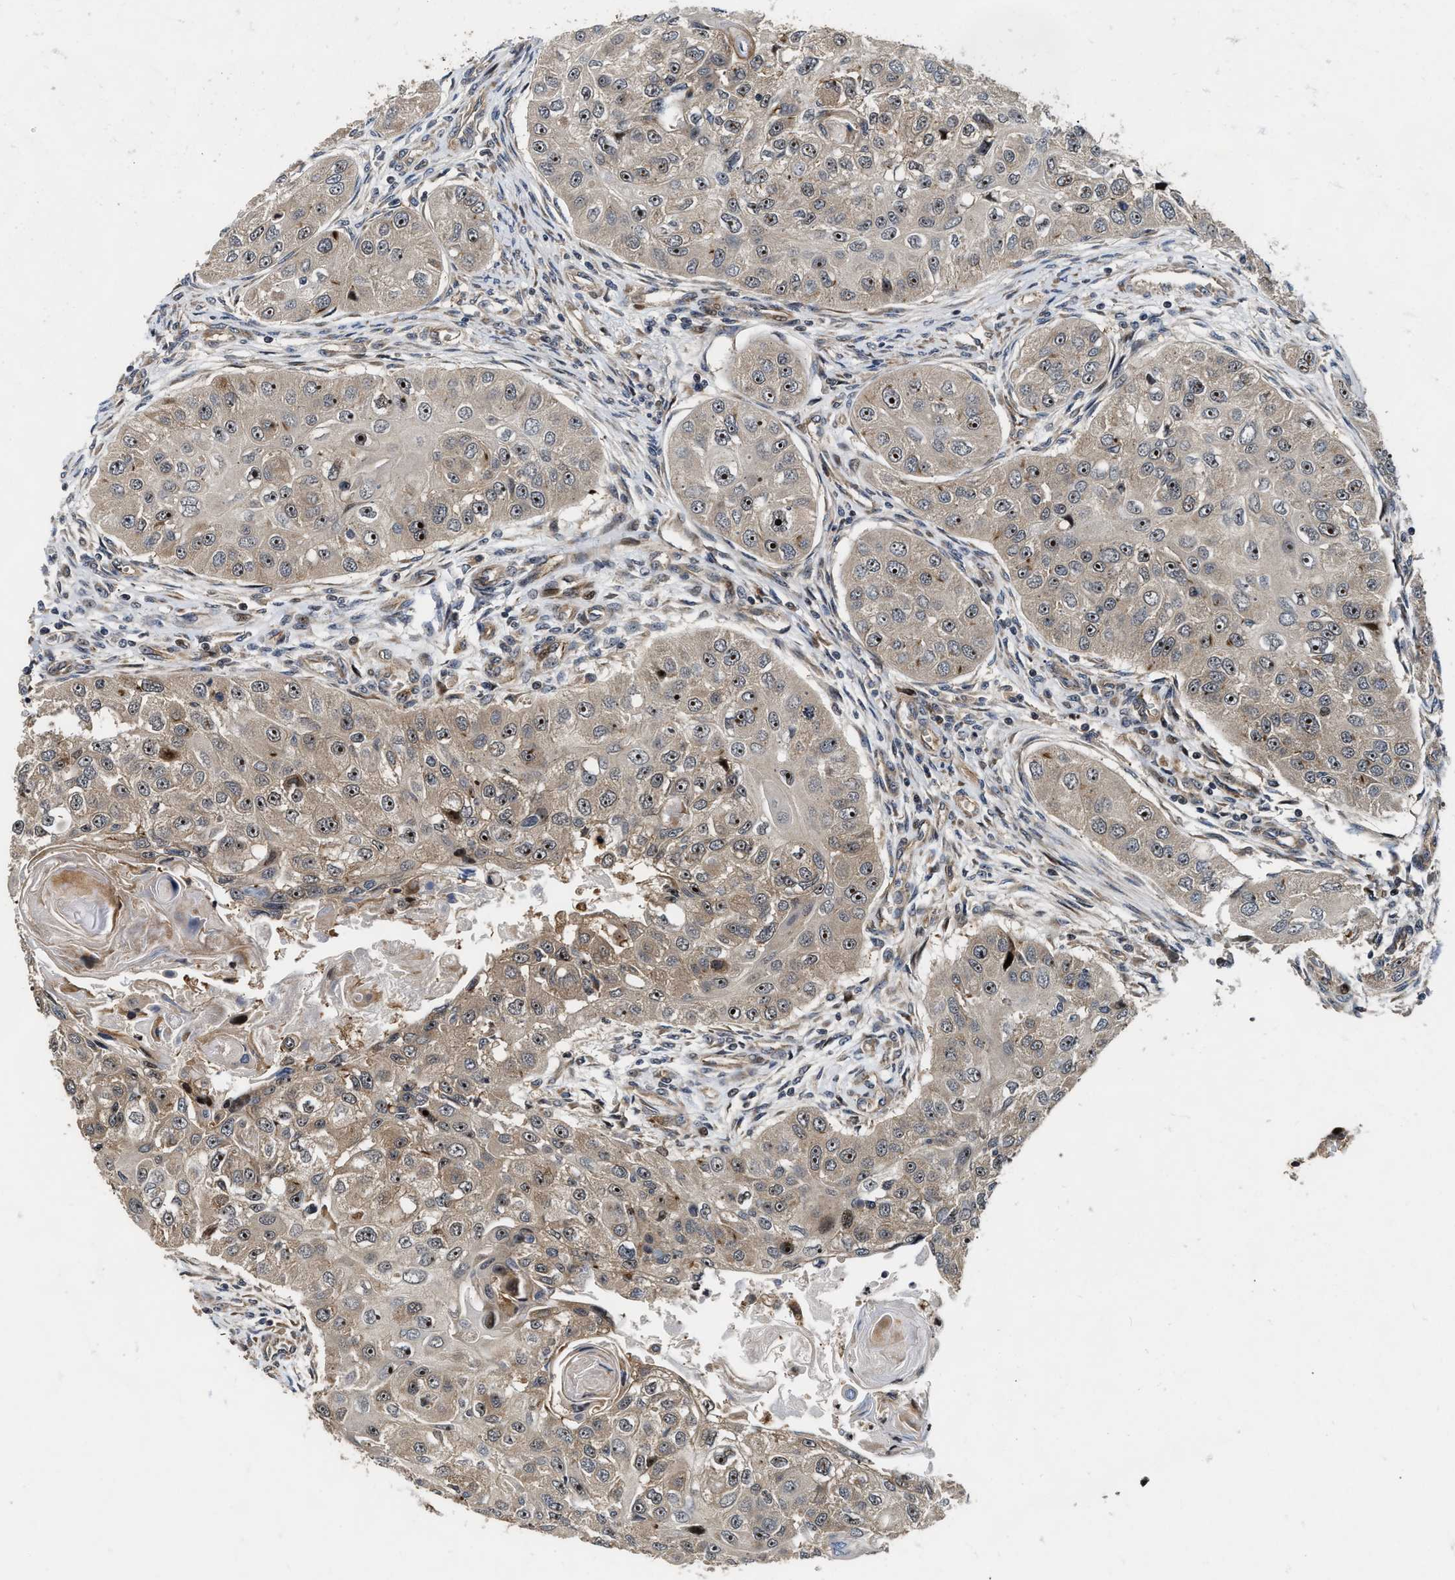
{"staining": {"intensity": "moderate", "quantity": ">75%", "location": "nuclear"}, "tissue": "head and neck cancer", "cell_type": "Tumor cells", "image_type": "cancer", "snomed": [{"axis": "morphology", "description": "Normal tissue, NOS"}, {"axis": "morphology", "description": "Squamous cell carcinoma, NOS"}, {"axis": "topography", "description": "Skeletal muscle"}, {"axis": "topography", "description": "Head-Neck"}], "caption": "Immunohistochemistry (IHC) staining of head and neck squamous cell carcinoma, which reveals medium levels of moderate nuclear positivity in approximately >75% of tumor cells indicating moderate nuclear protein staining. The staining was performed using DAB (3,3'-diaminobenzidine) (brown) for protein detection and nuclei were counterstained in hematoxylin (blue).", "gene": "ALDH3A2", "patient": {"sex": "male", "age": 51}}